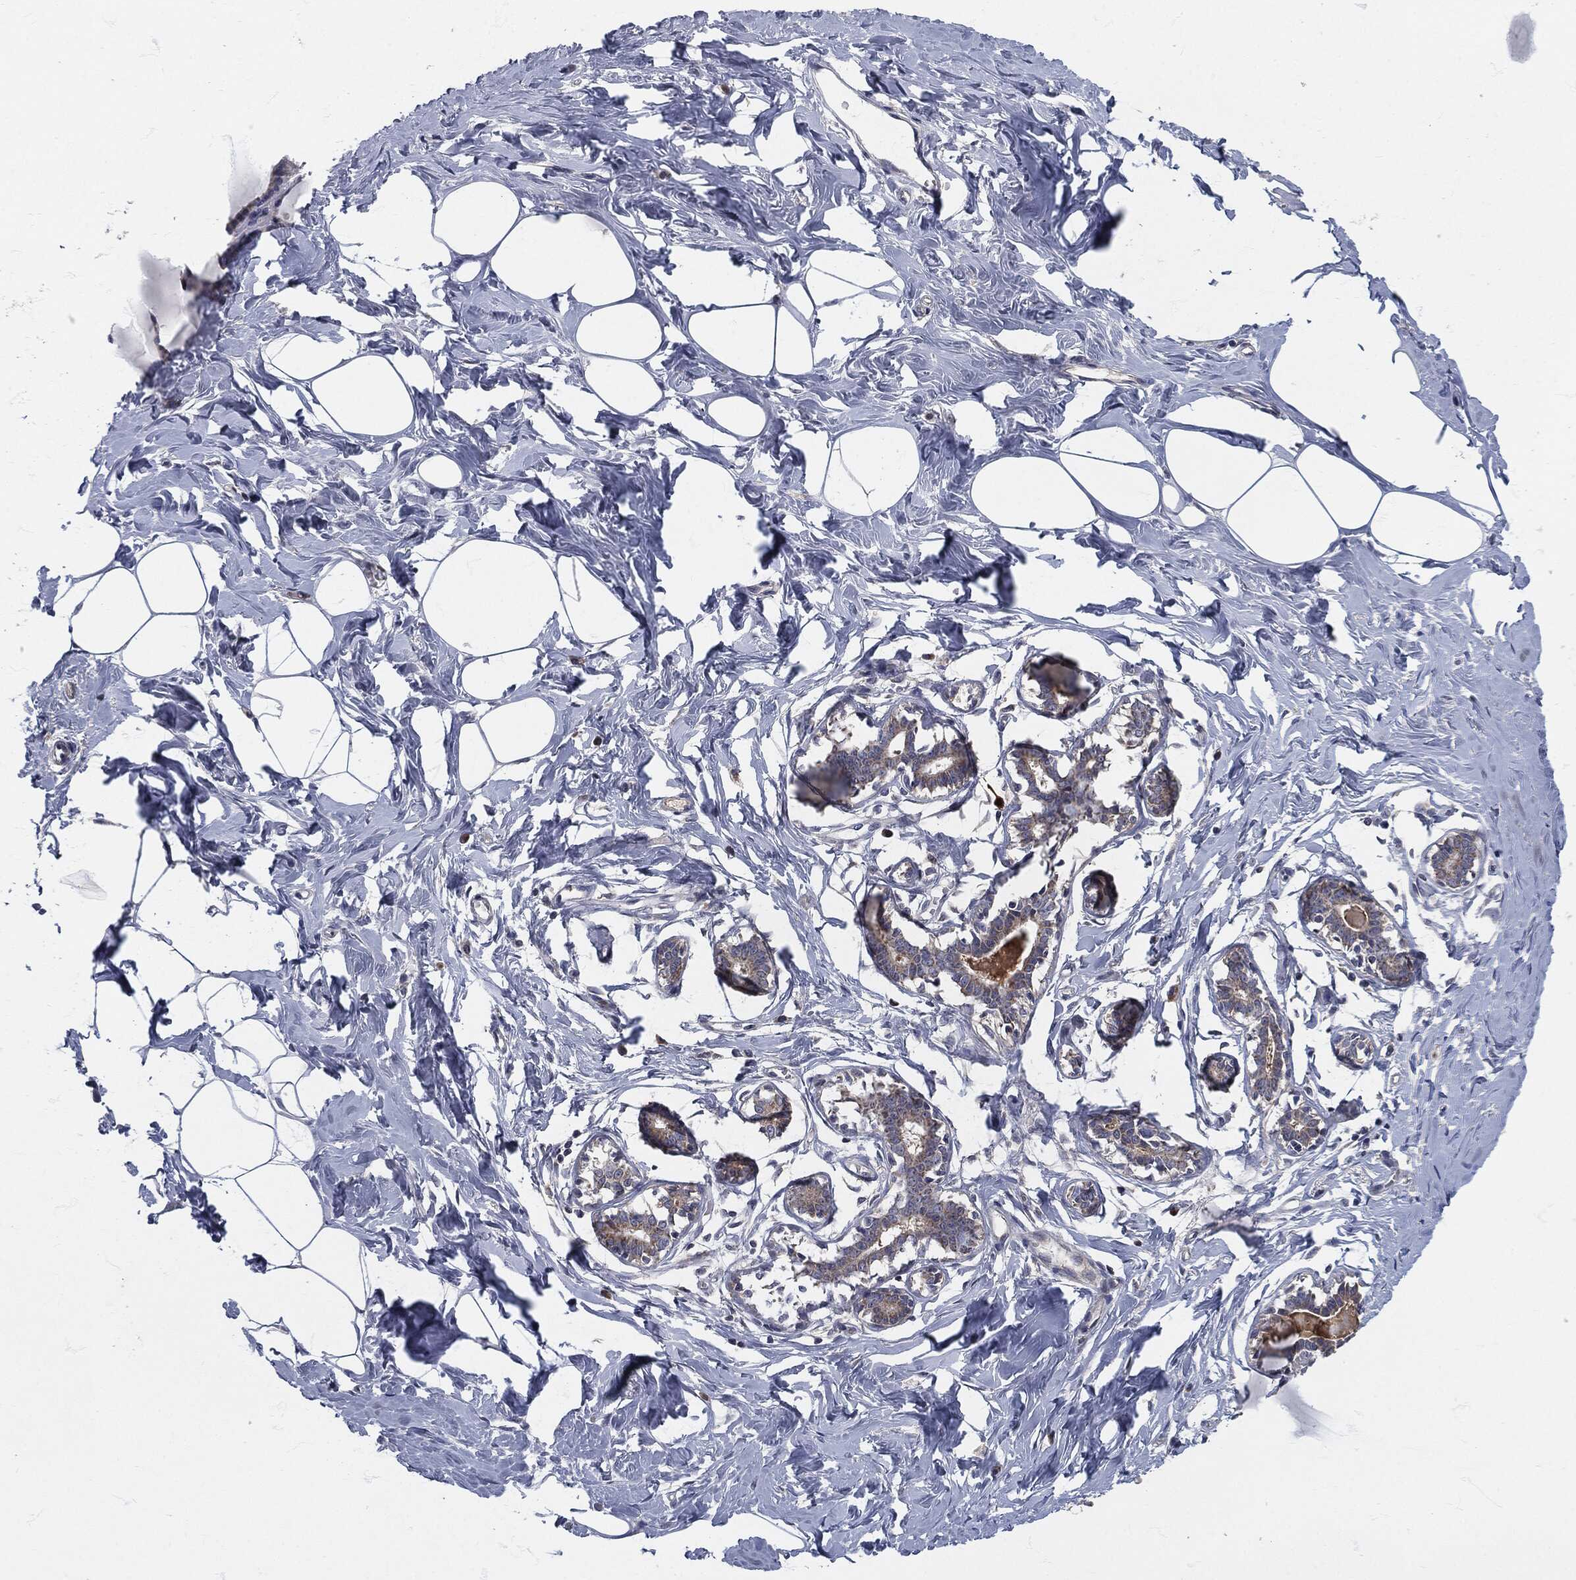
{"staining": {"intensity": "negative", "quantity": "none", "location": "none"}, "tissue": "breast", "cell_type": "Adipocytes", "image_type": "normal", "snomed": [{"axis": "morphology", "description": "Normal tissue, NOS"}, {"axis": "morphology", "description": "Lobular carcinoma, in situ"}, {"axis": "topography", "description": "Breast"}], "caption": "Immunohistochemical staining of benign breast displays no significant positivity in adipocytes. The staining was performed using DAB (3,3'-diaminobenzidine) to visualize the protein expression in brown, while the nuclei were stained in blue with hematoxylin (Magnification: 20x).", "gene": "SIGLEC9", "patient": {"sex": "female", "age": 35}}